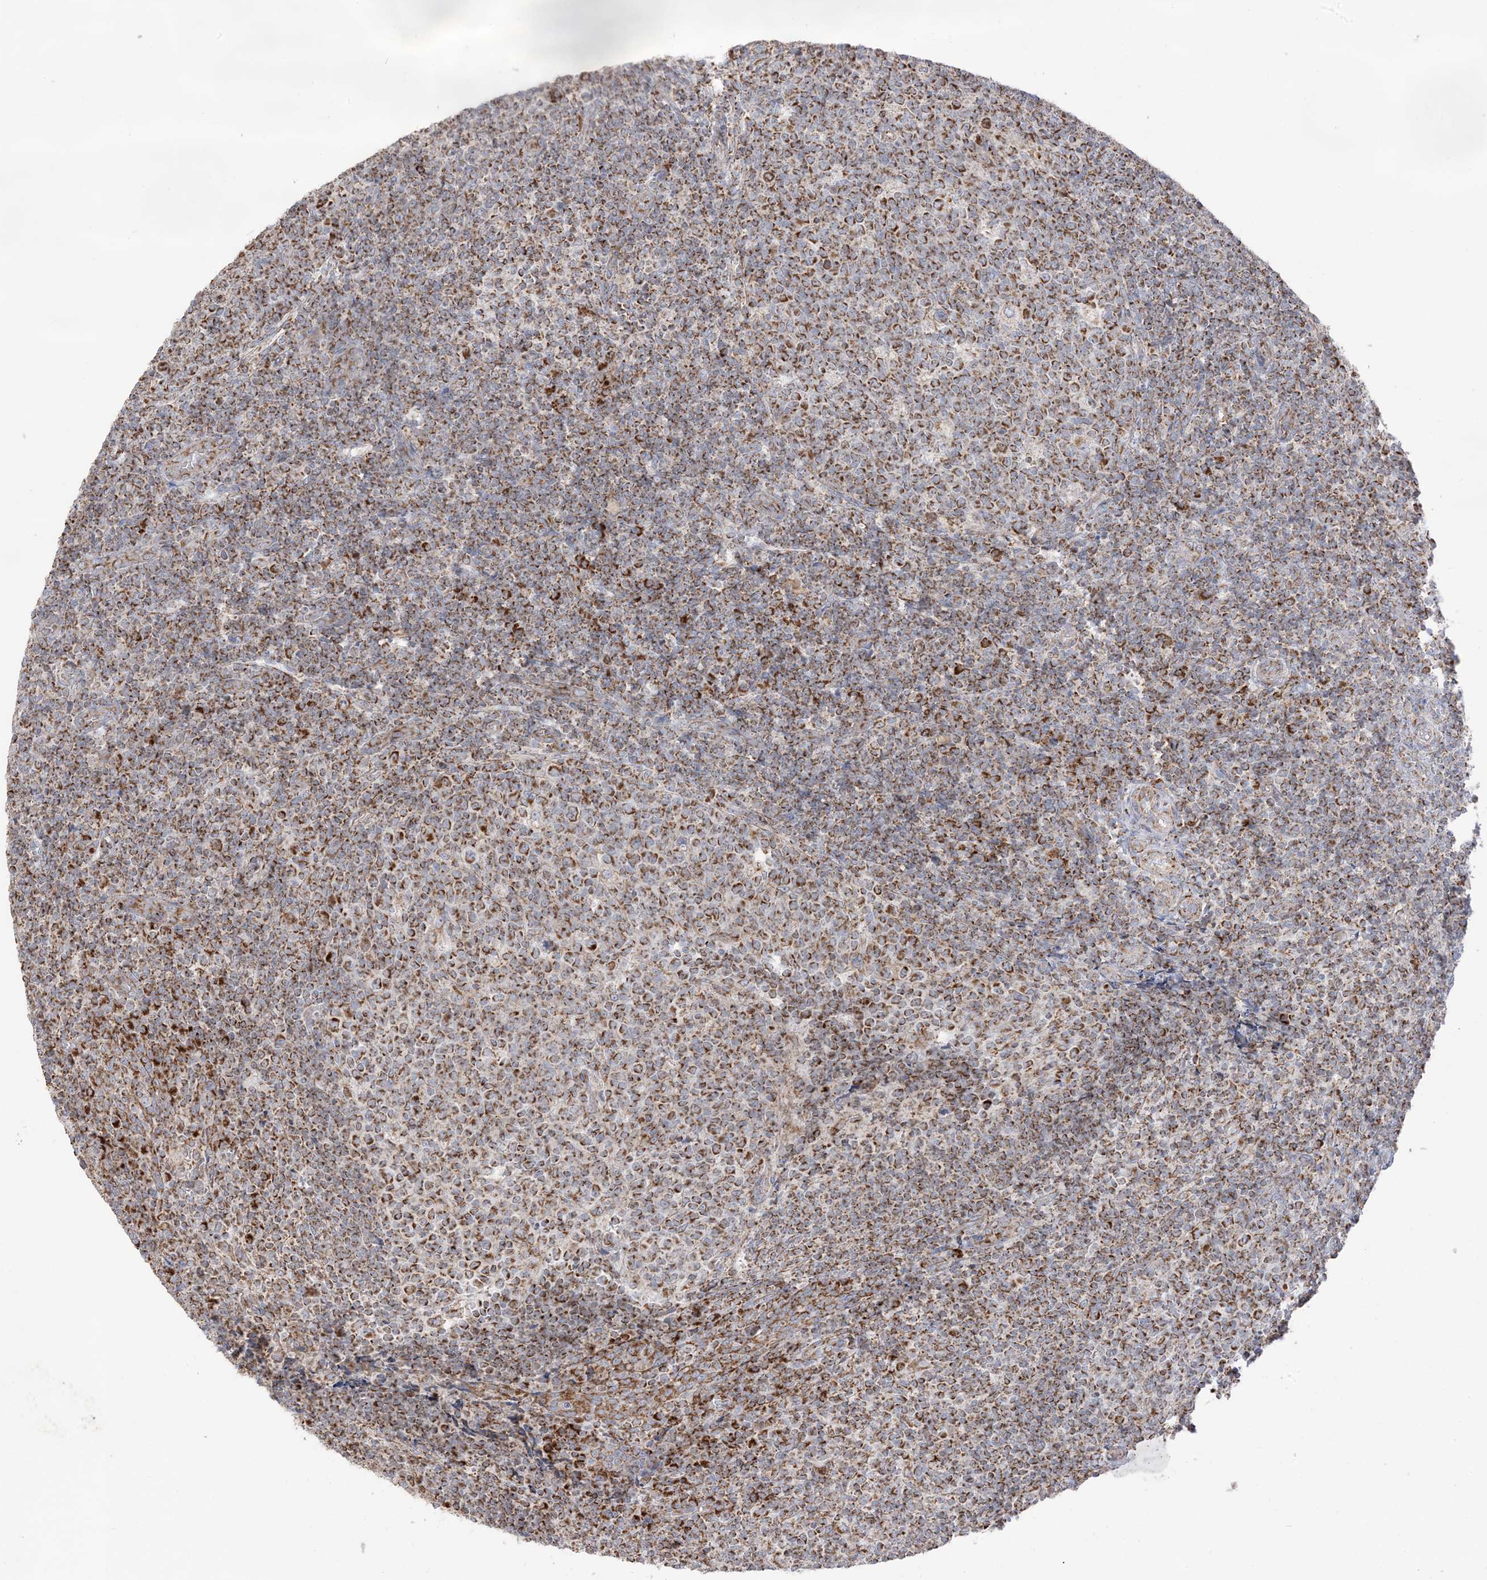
{"staining": {"intensity": "strong", "quantity": ">75%", "location": "cytoplasmic/membranous"}, "tissue": "tonsil", "cell_type": "Germinal center cells", "image_type": "normal", "snomed": [{"axis": "morphology", "description": "Normal tissue, NOS"}, {"axis": "topography", "description": "Tonsil"}], "caption": "Immunohistochemical staining of benign human tonsil reveals strong cytoplasmic/membranous protein staining in about >75% of germinal center cells.", "gene": "SLC25A12", "patient": {"sex": "female", "age": 19}}